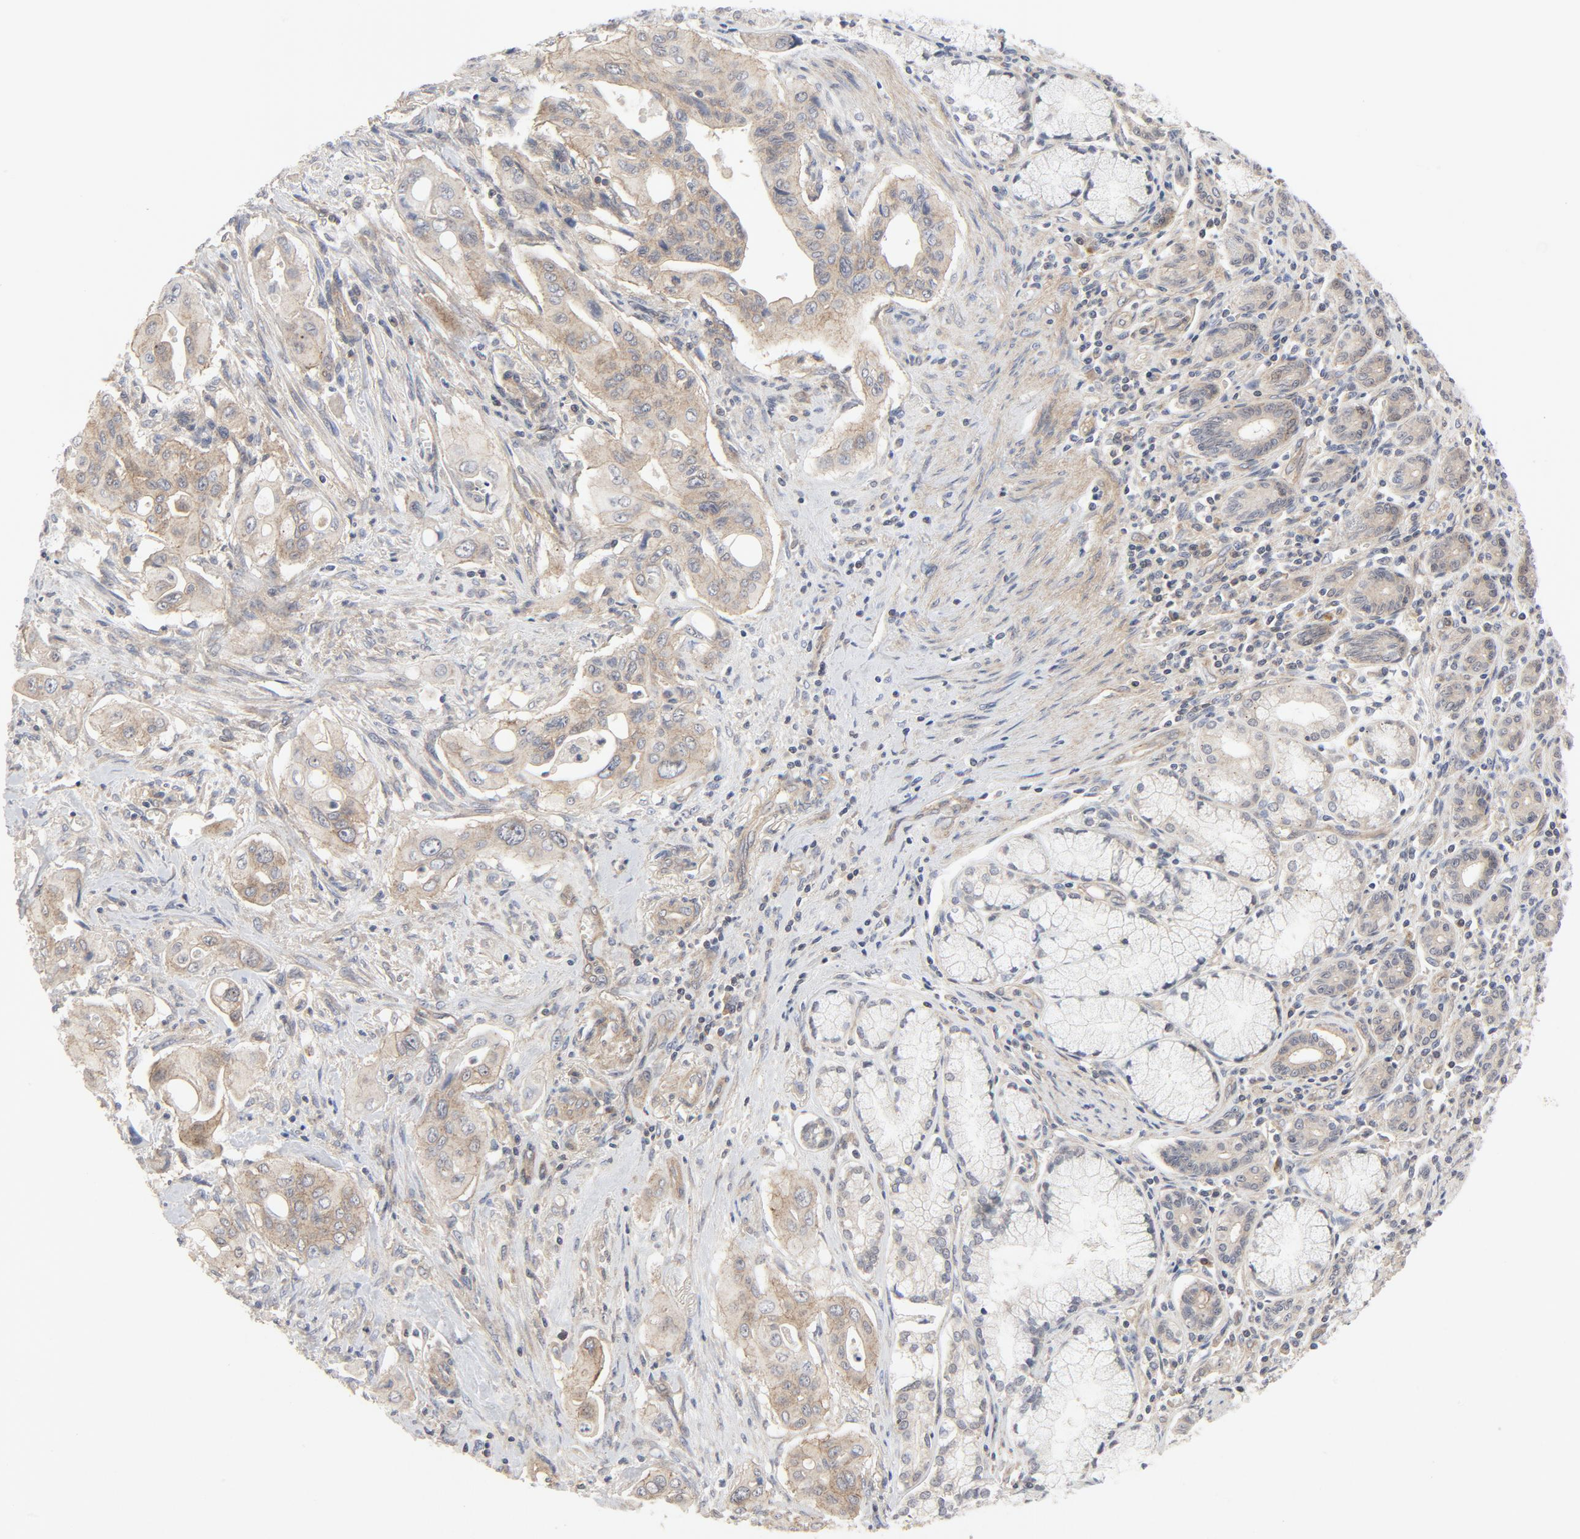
{"staining": {"intensity": "weak", "quantity": ">75%", "location": "cytoplasmic/membranous"}, "tissue": "pancreatic cancer", "cell_type": "Tumor cells", "image_type": "cancer", "snomed": [{"axis": "morphology", "description": "Adenocarcinoma, NOS"}, {"axis": "topography", "description": "Pancreas"}], "caption": "Tumor cells show low levels of weak cytoplasmic/membranous staining in approximately >75% of cells in human pancreatic cancer. (DAB = brown stain, brightfield microscopy at high magnification).", "gene": "MAP2K7", "patient": {"sex": "male", "age": 77}}